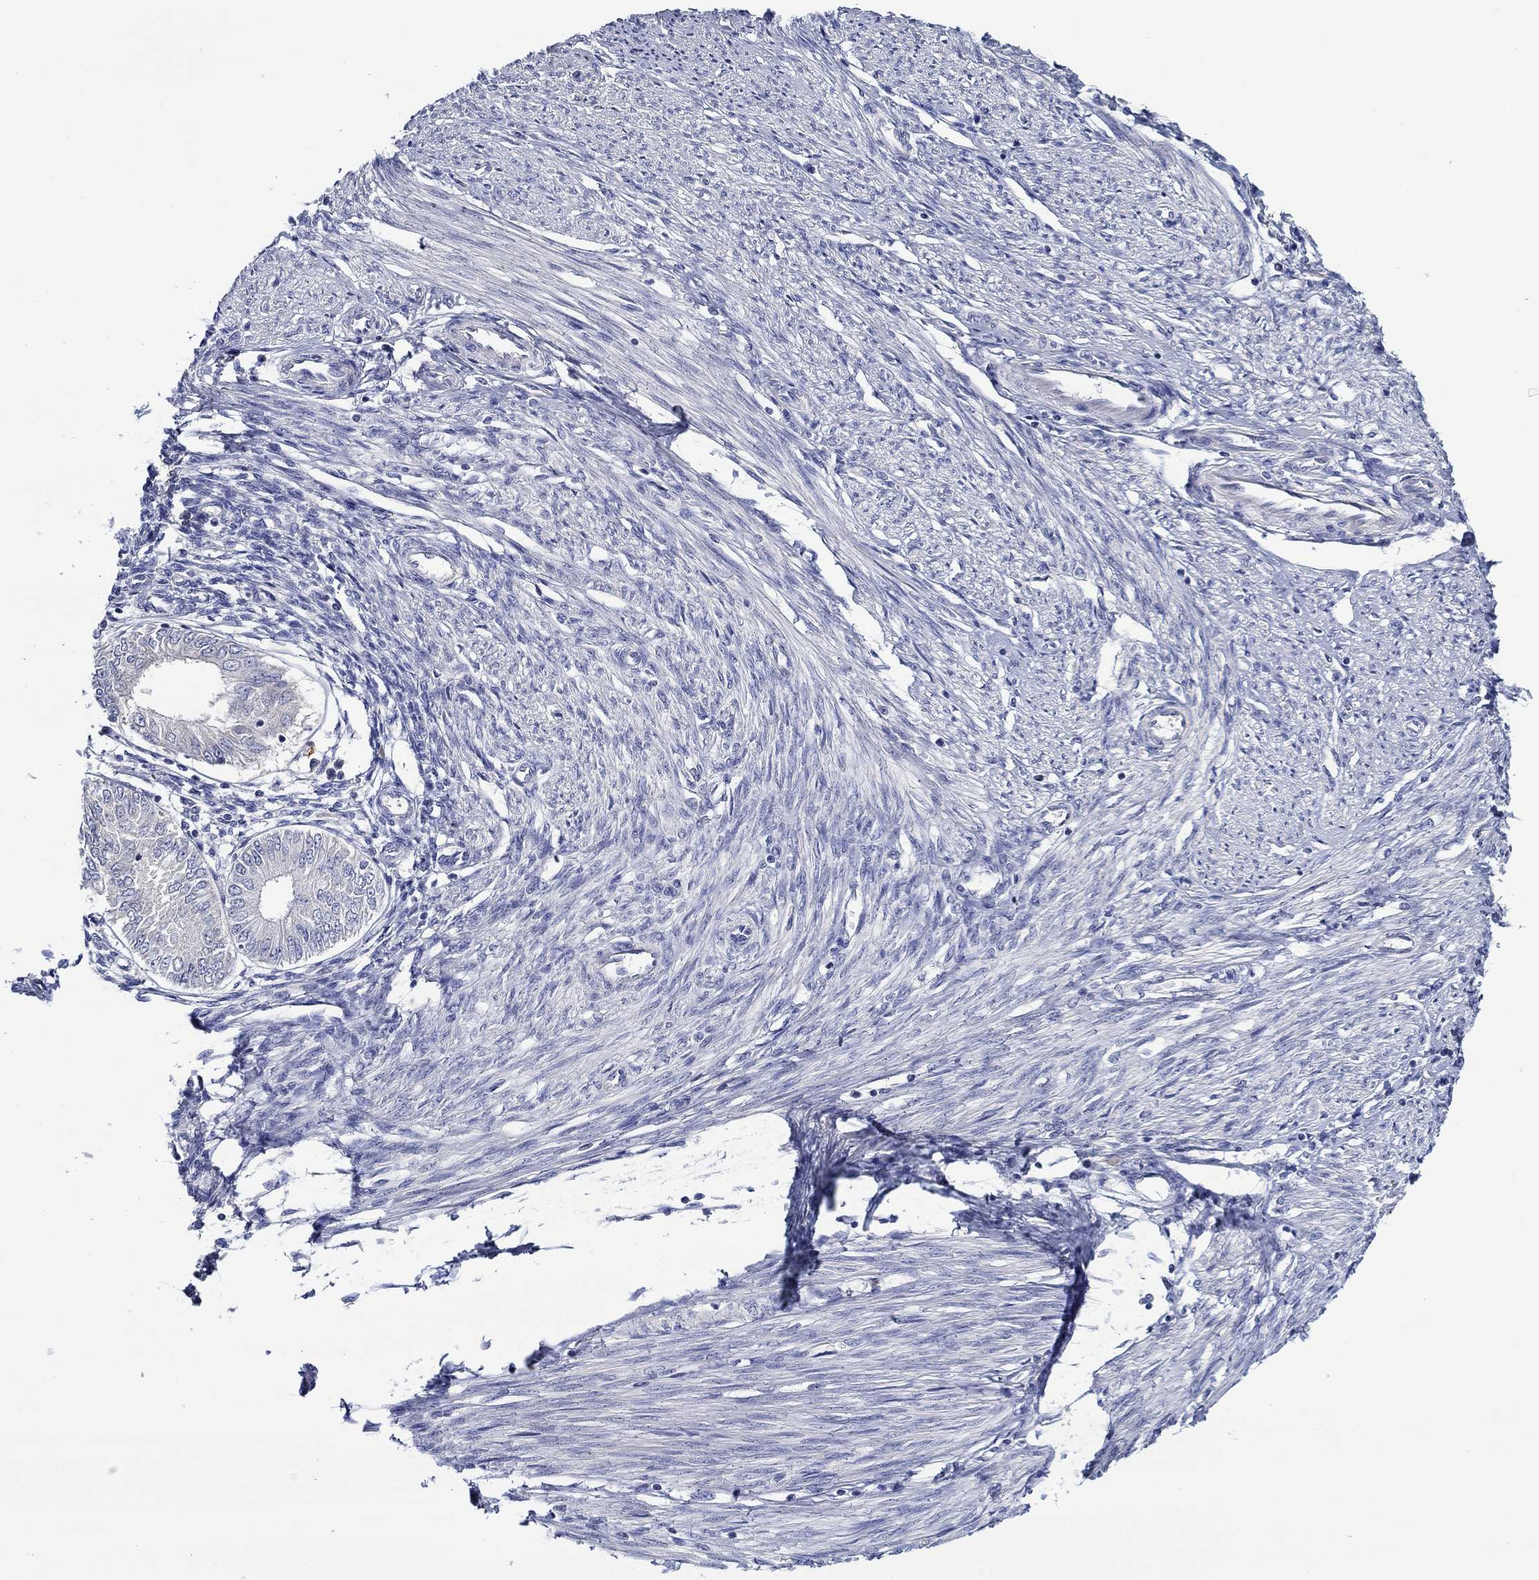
{"staining": {"intensity": "negative", "quantity": "none", "location": "none"}, "tissue": "endometrial cancer", "cell_type": "Tumor cells", "image_type": "cancer", "snomed": [{"axis": "morphology", "description": "Adenocarcinoma, NOS"}, {"axis": "topography", "description": "Endometrium"}], "caption": "A micrograph of endometrial cancer (adenocarcinoma) stained for a protein exhibits no brown staining in tumor cells.", "gene": "CHIT1", "patient": {"sex": "female", "age": 68}}